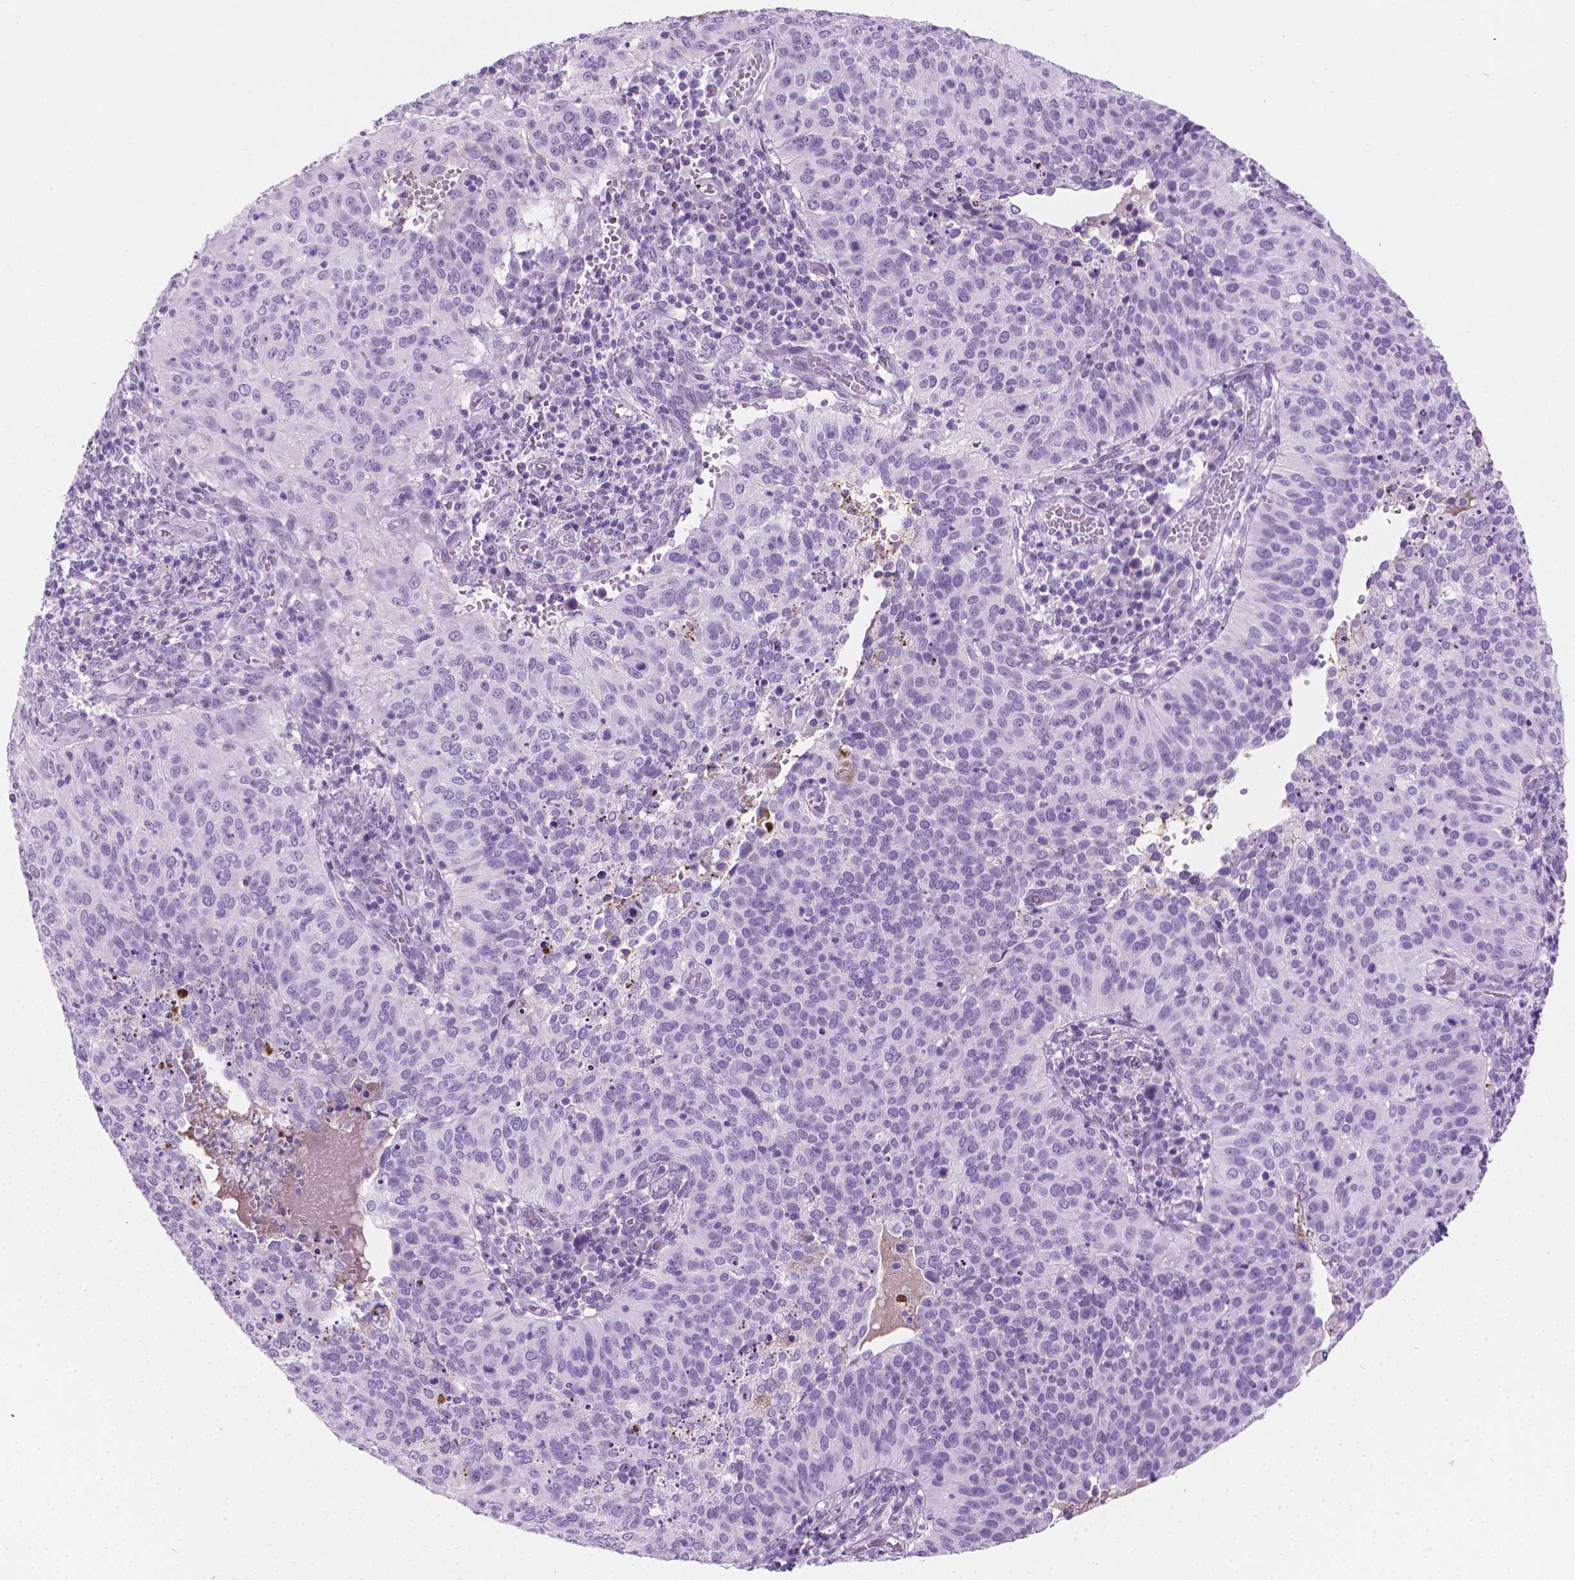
{"staining": {"intensity": "negative", "quantity": "none", "location": "none"}, "tissue": "cervical cancer", "cell_type": "Tumor cells", "image_type": "cancer", "snomed": [{"axis": "morphology", "description": "Squamous cell carcinoma, NOS"}, {"axis": "topography", "description": "Cervix"}], "caption": "A high-resolution photomicrograph shows immunohistochemistry (IHC) staining of cervical squamous cell carcinoma, which displays no significant staining in tumor cells.", "gene": "CFAP52", "patient": {"sex": "female", "age": 39}}